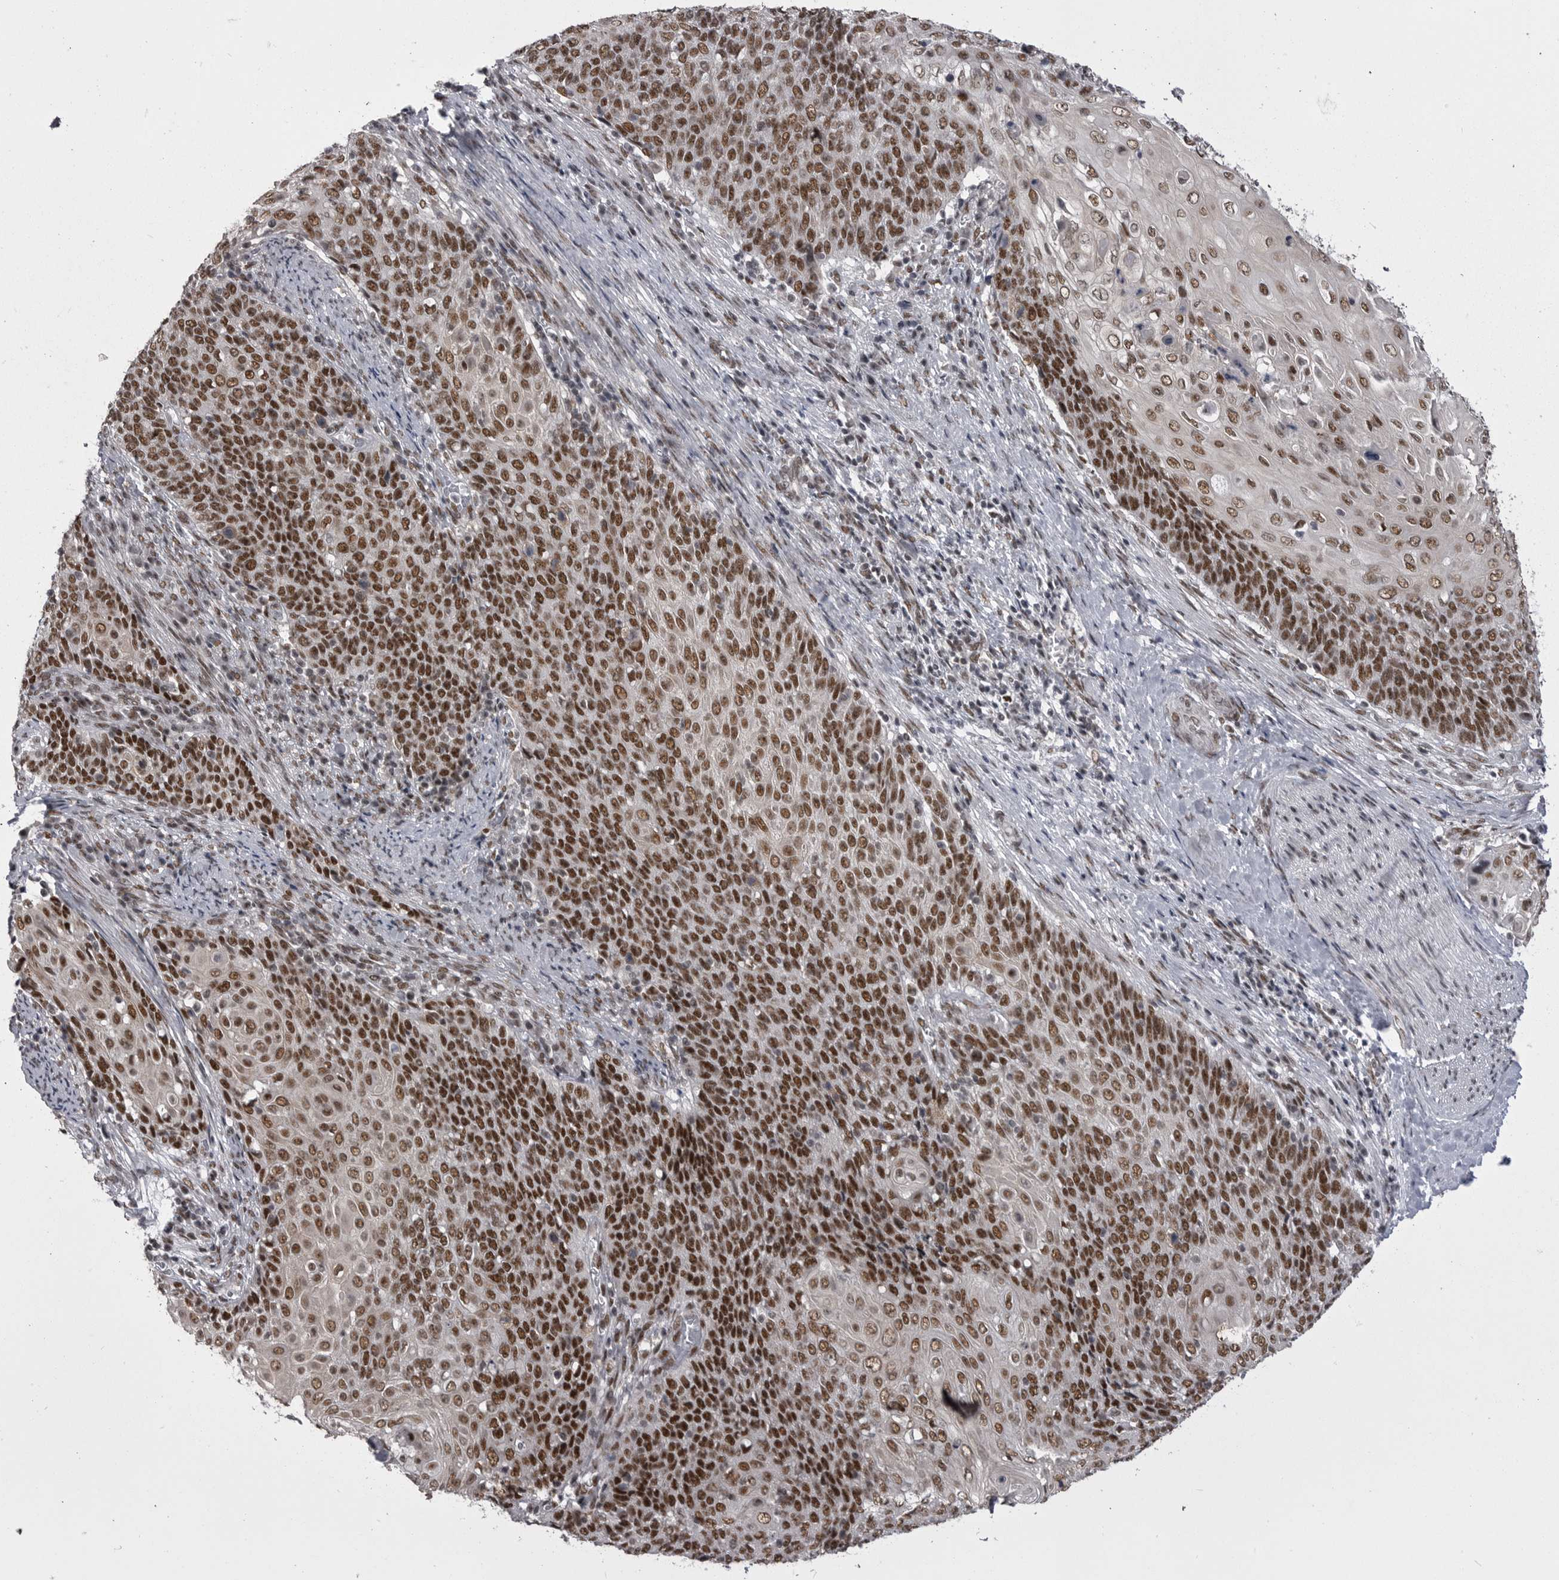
{"staining": {"intensity": "strong", "quantity": ">75%", "location": "nuclear"}, "tissue": "cervical cancer", "cell_type": "Tumor cells", "image_type": "cancer", "snomed": [{"axis": "morphology", "description": "Squamous cell carcinoma, NOS"}, {"axis": "topography", "description": "Cervix"}], "caption": "Cervical cancer tissue demonstrates strong nuclear positivity in about >75% of tumor cells", "gene": "MEPCE", "patient": {"sex": "female", "age": 39}}